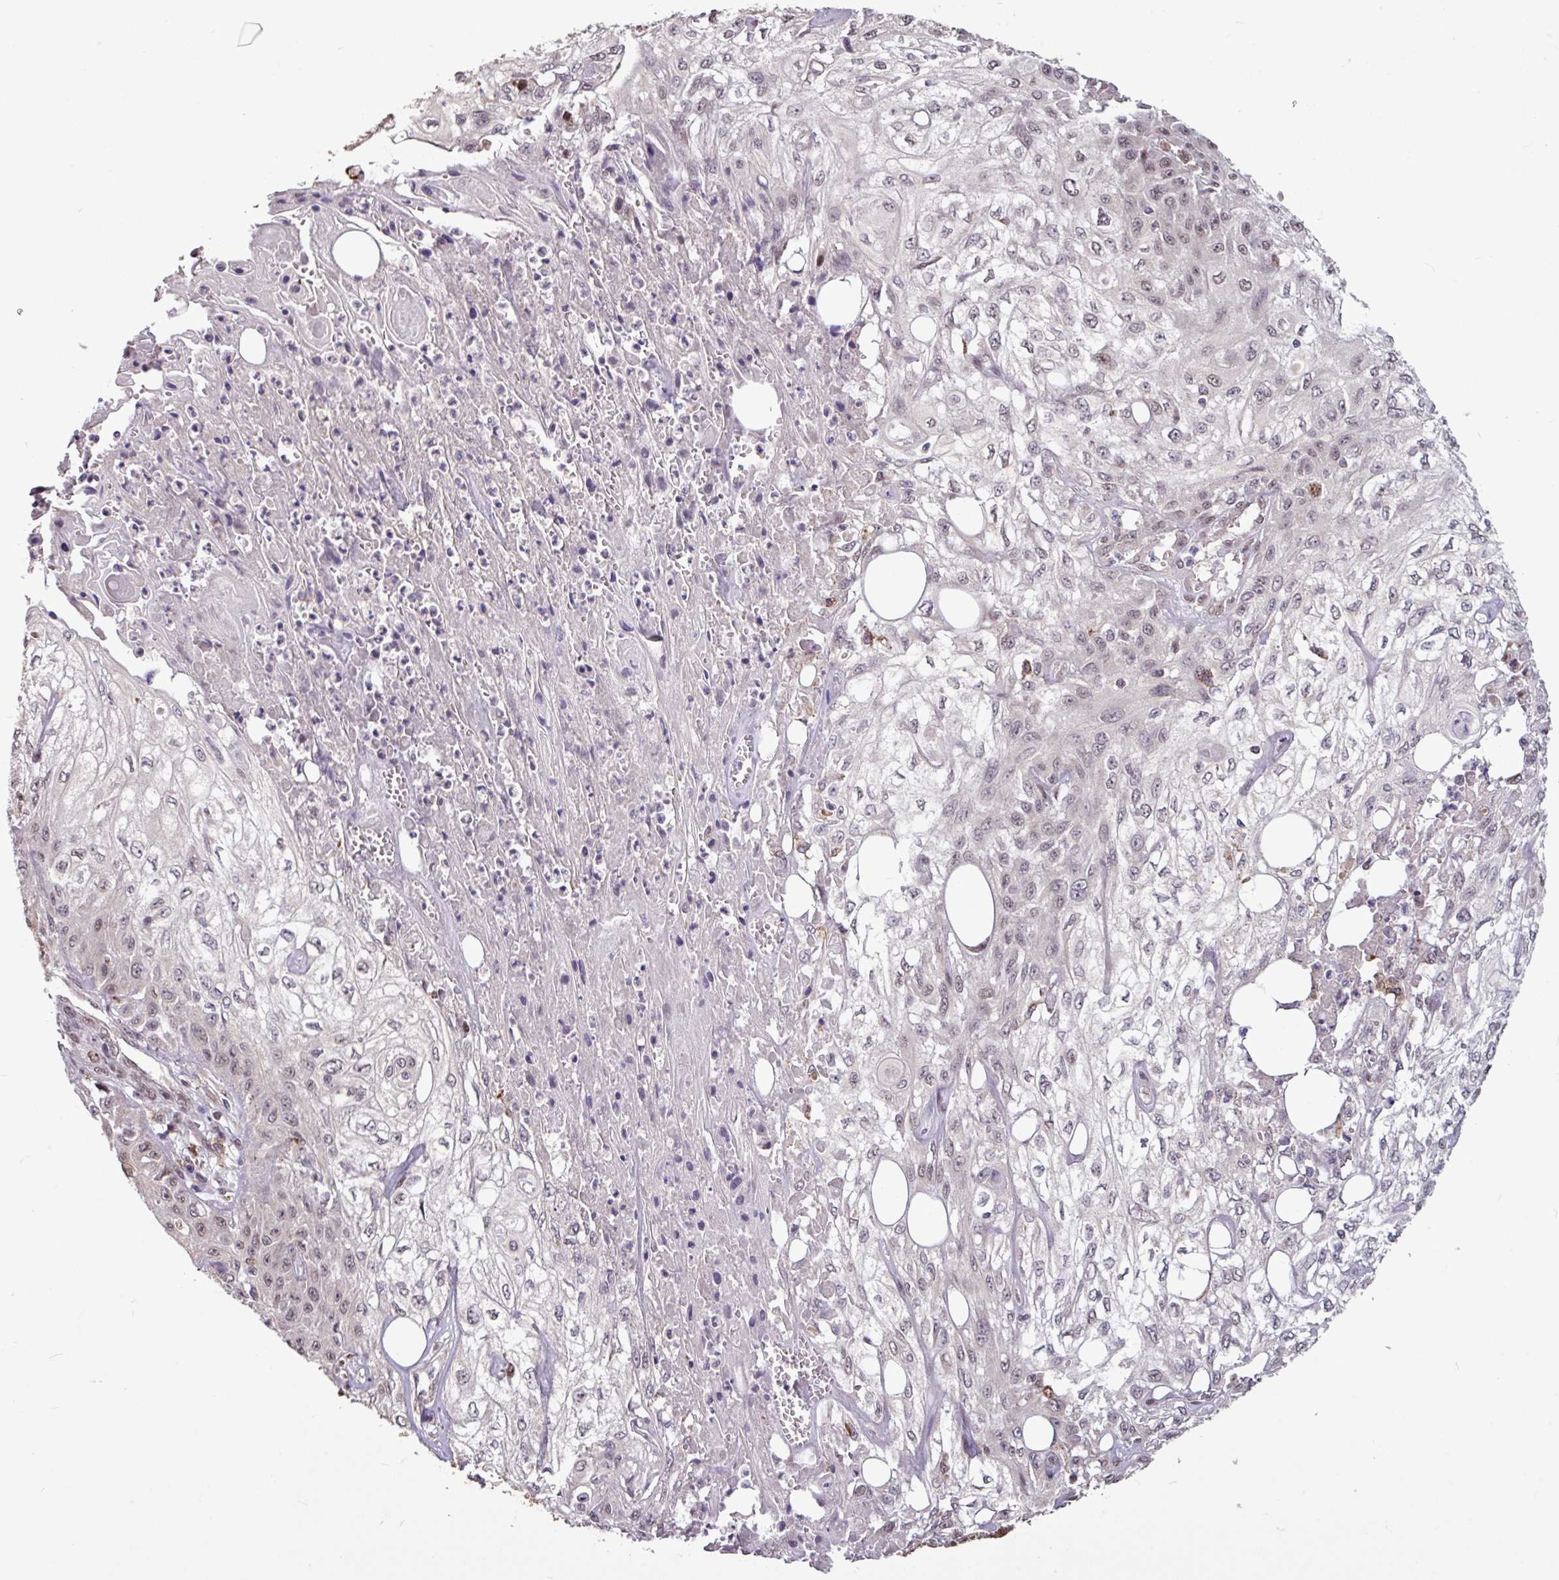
{"staining": {"intensity": "negative", "quantity": "none", "location": "none"}, "tissue": "skin cancer", "cell_type": "Tumor cells", "image_type": "cancer", "snomed": [{"axis": "morphology", "description": "Squamous cell carcinoma, NOS"}, {"axis": "morphology", "description": "Squamous cell carcinoma, metastatic, NOS"}, {"axis": "topography", "description": "Skin"}, {"axis": "topography", "description": "Lymph node"}], "caption": "Tumor cells show no significant expression in squamous cell carcinoma (skin).", "gene": "SKIC2", "patient": {"sex": "male", "age": 75}}